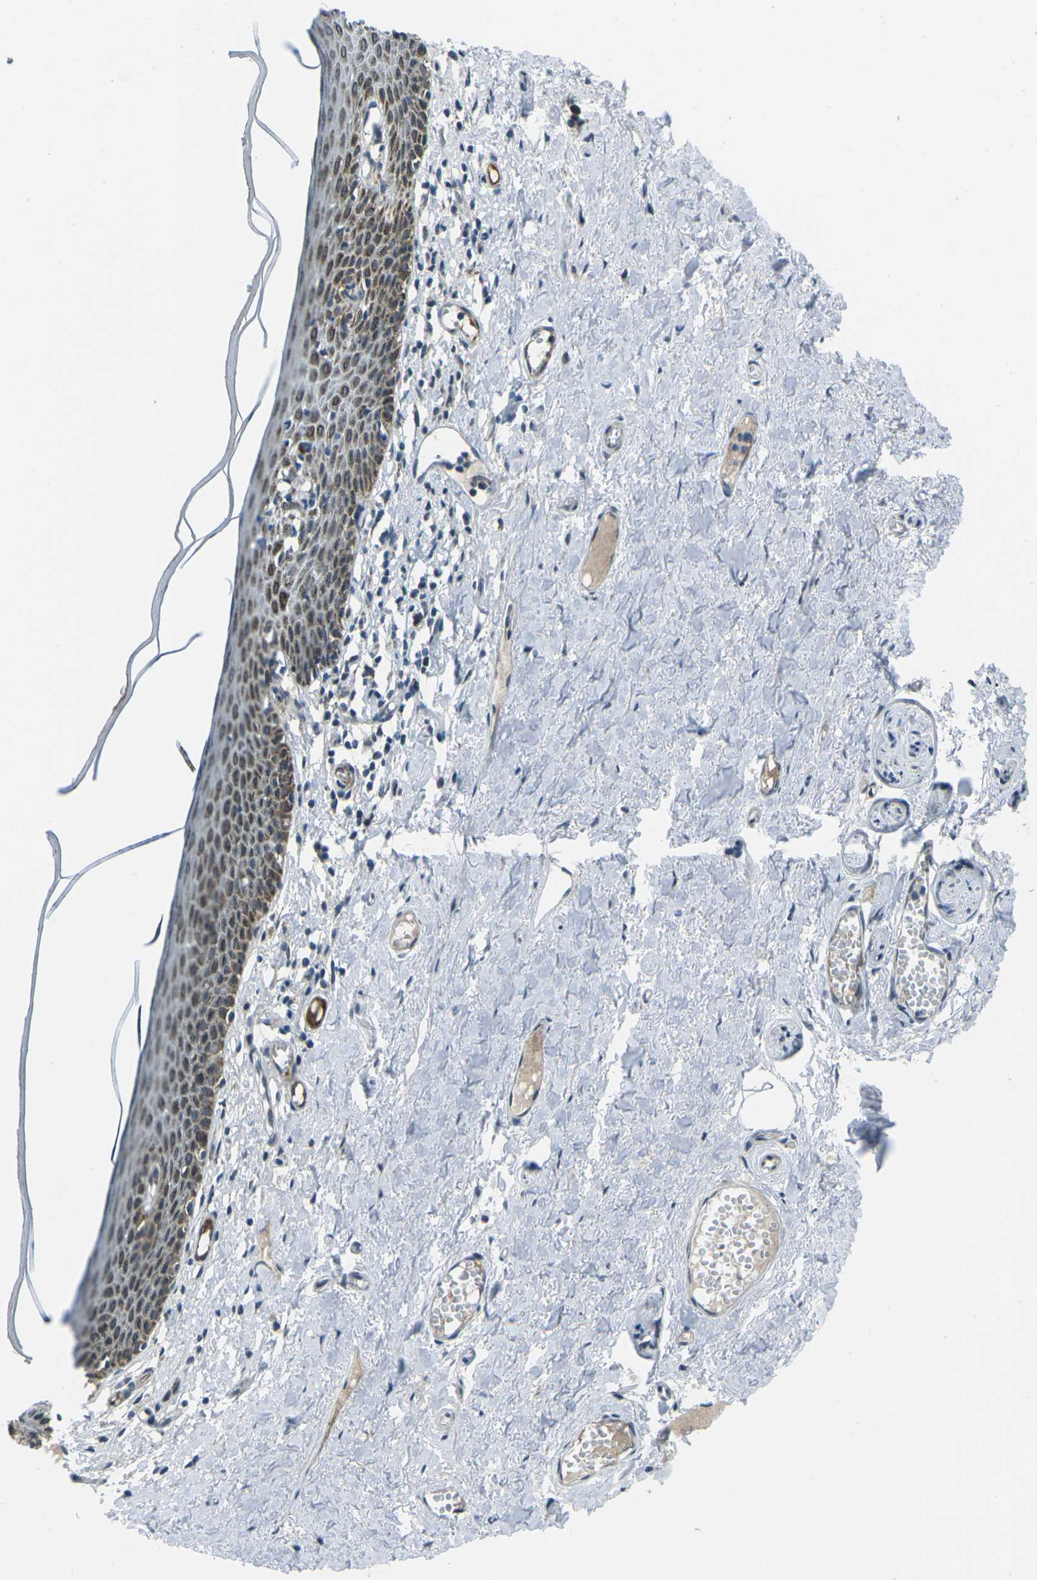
{"staining": {"intensity": "moderate", "quantity": "25%-75%", "location": "cytoplasmic/membranous"}, "tissue": "skin", "cell_type": "Epidermal cells", "image_type": "normal", "snomed": [{"axis": "morphology", "description": "Normal tissue, NOS"}, {"axis": "topography", "description": "Adipose tissue"}, {"axis": "topography", "description": "Vascular tissue"}, {"axis": "topography", "description": "Anal"}, {"axis": "topography", "description": "Peripheral nerve tissue"}], "caption": "An immunohistochemistry histopathology image of normal tissue is shown. Protein staining in brown highlights moderate cytoplasmic/membranous positivity in skin within epidermal cells. The staining was performed using DAB, with brown indicating positive protein expression. Nuclei are stained blue with hematoxylin.", "gene": "RFESD", "patient": {"sex": "female", "age": 54}}